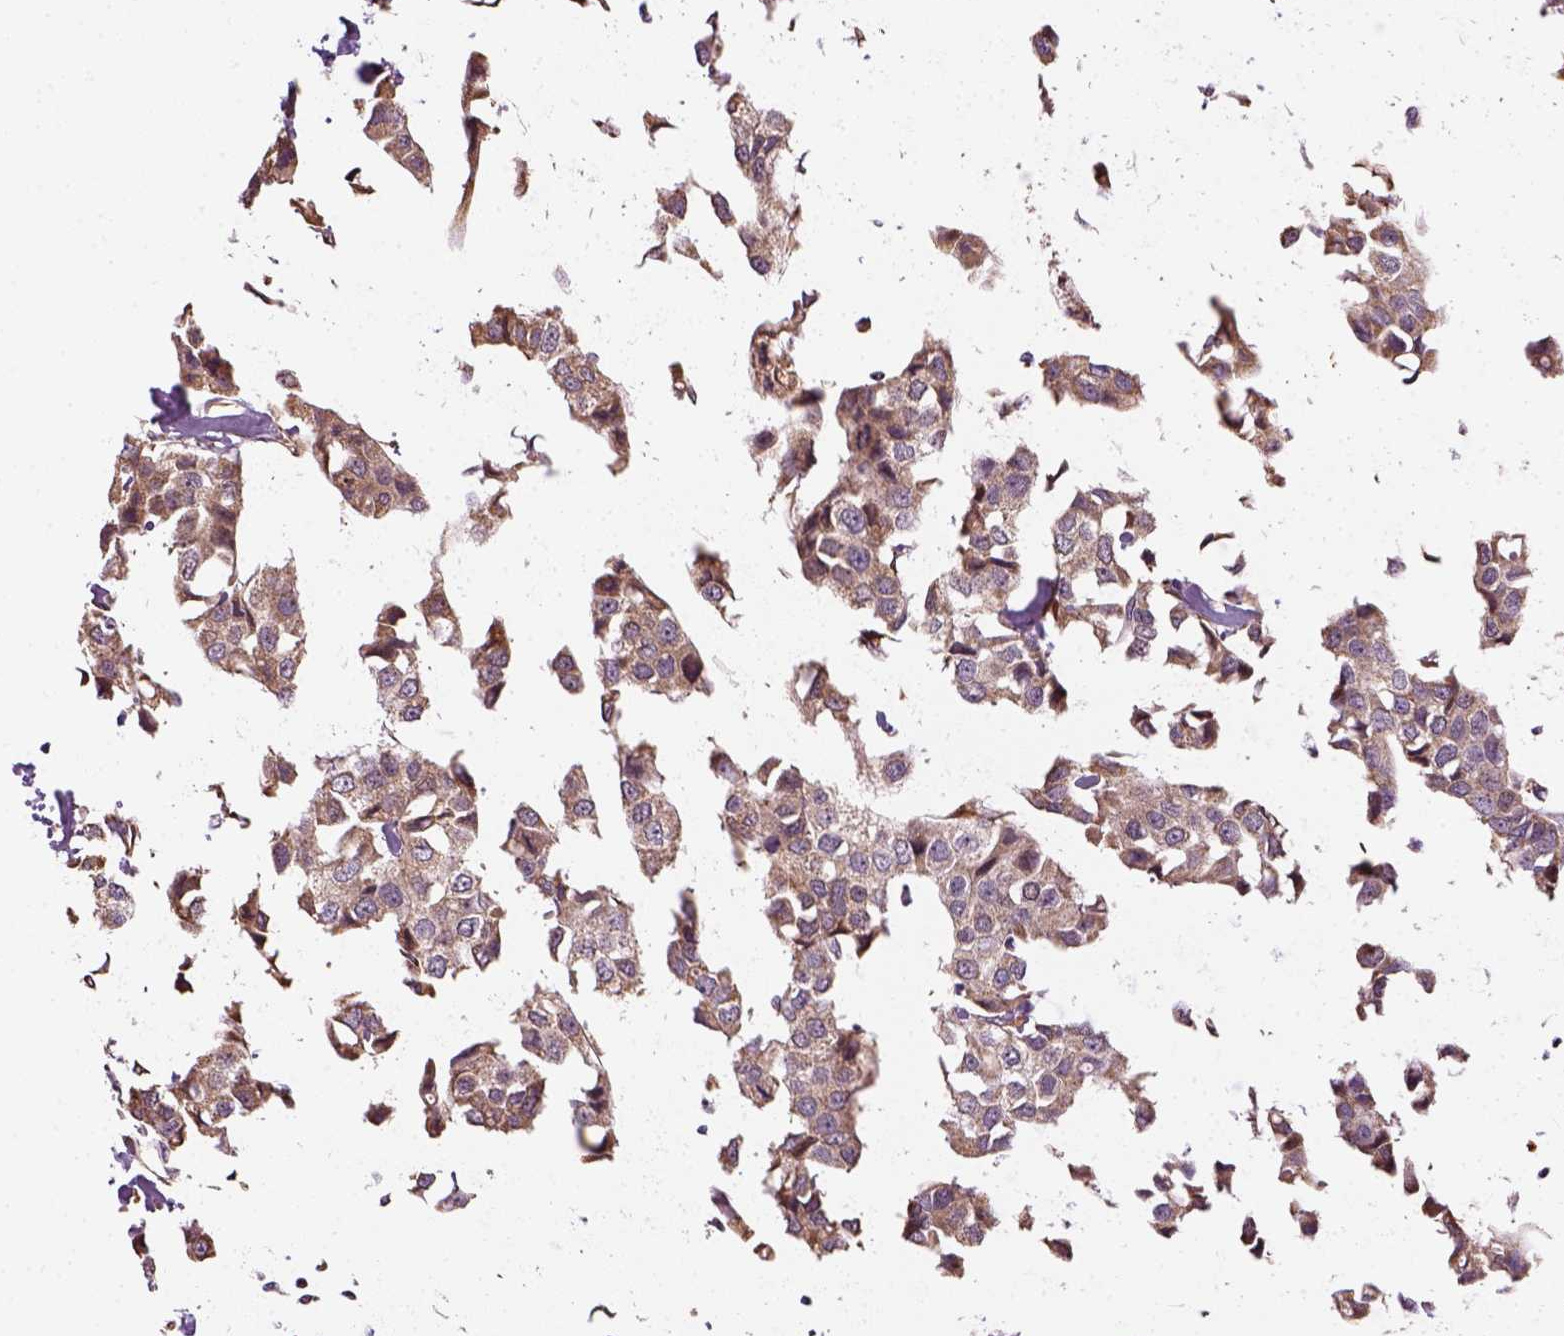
{"staining": {"intensity": "weak", "quantity": ">75%", "location": "cytoplasmic/membranous"}, "tissue": "breast cancer", "cell_type": "Tumor cells", "image_type": "cancer", "snomed": [{"axis": "morphology", "description": "Duct carcinoma"}, {"axis": "topography", "description": "Breast"}], "caption": "Immunohistochemistry (DAB) staining of breast cancer demonstrates weak cytoplasmic/membranous protein positivity in about >75% of tumor cells. Ihc stains the protein of interest in brown and the nuclei are stained blue.", "gene": "XK", "patient": {"sex": "female", "age": 80}}